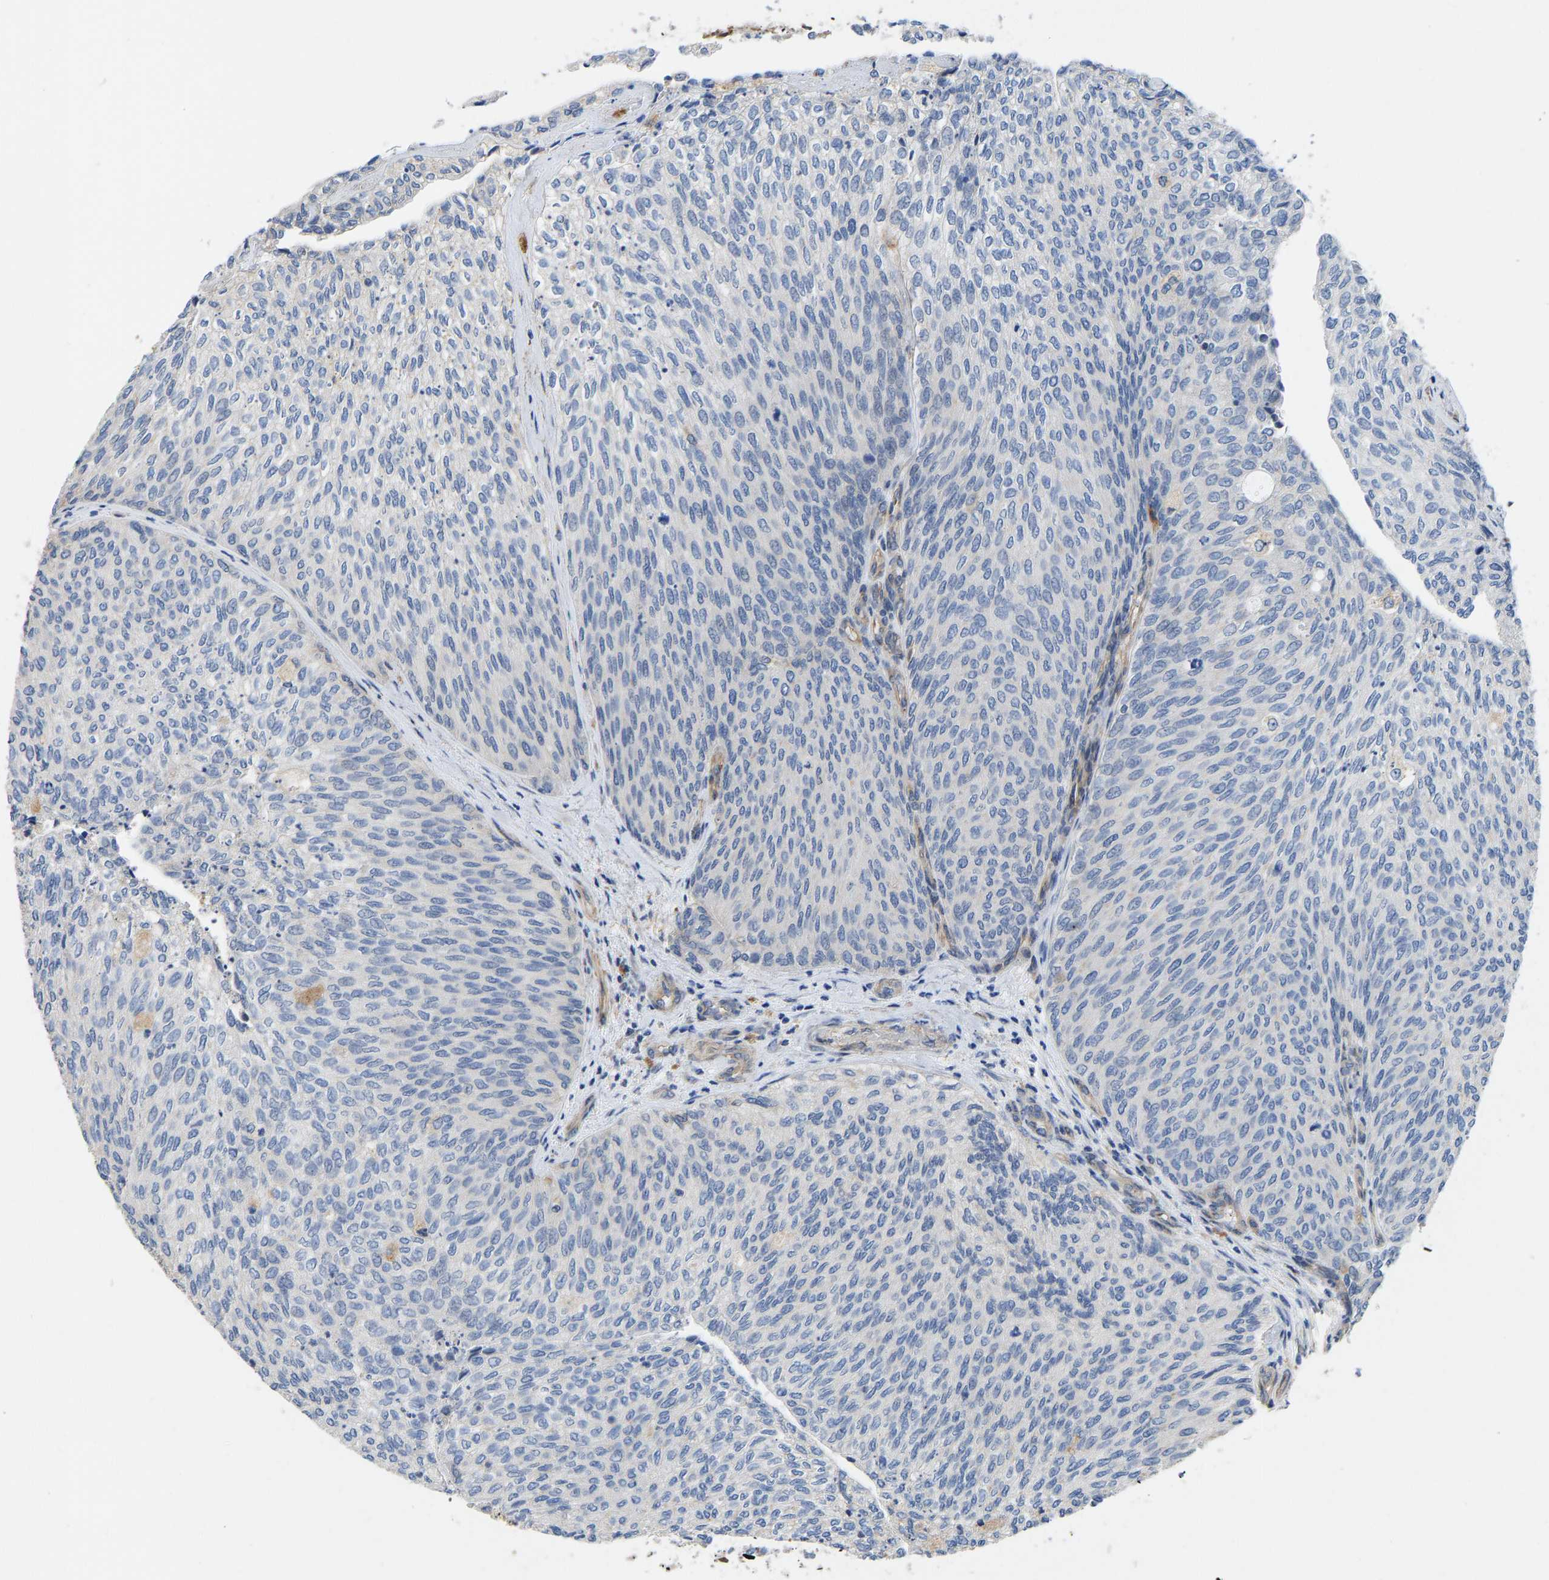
{"staining": {"intensity": "negative", "quantity": "none", "location": "none"}, "tissue": "urothelial cancer", "cell_type": "Tumor cells", "image_type": "cancer", "snomed": [{"axis": "morphology", "description": "Urothelial carcinoma, Low grade"}, {"axis": "topography", "description": "Urinary bladder"}], "caption": "The IHC histopathology image has no significant staining in tumor cells of low-grade urothelial carcinoma tissue.", "gene": "ELMO2", "patient": {"sex": "female", "age": 79}}